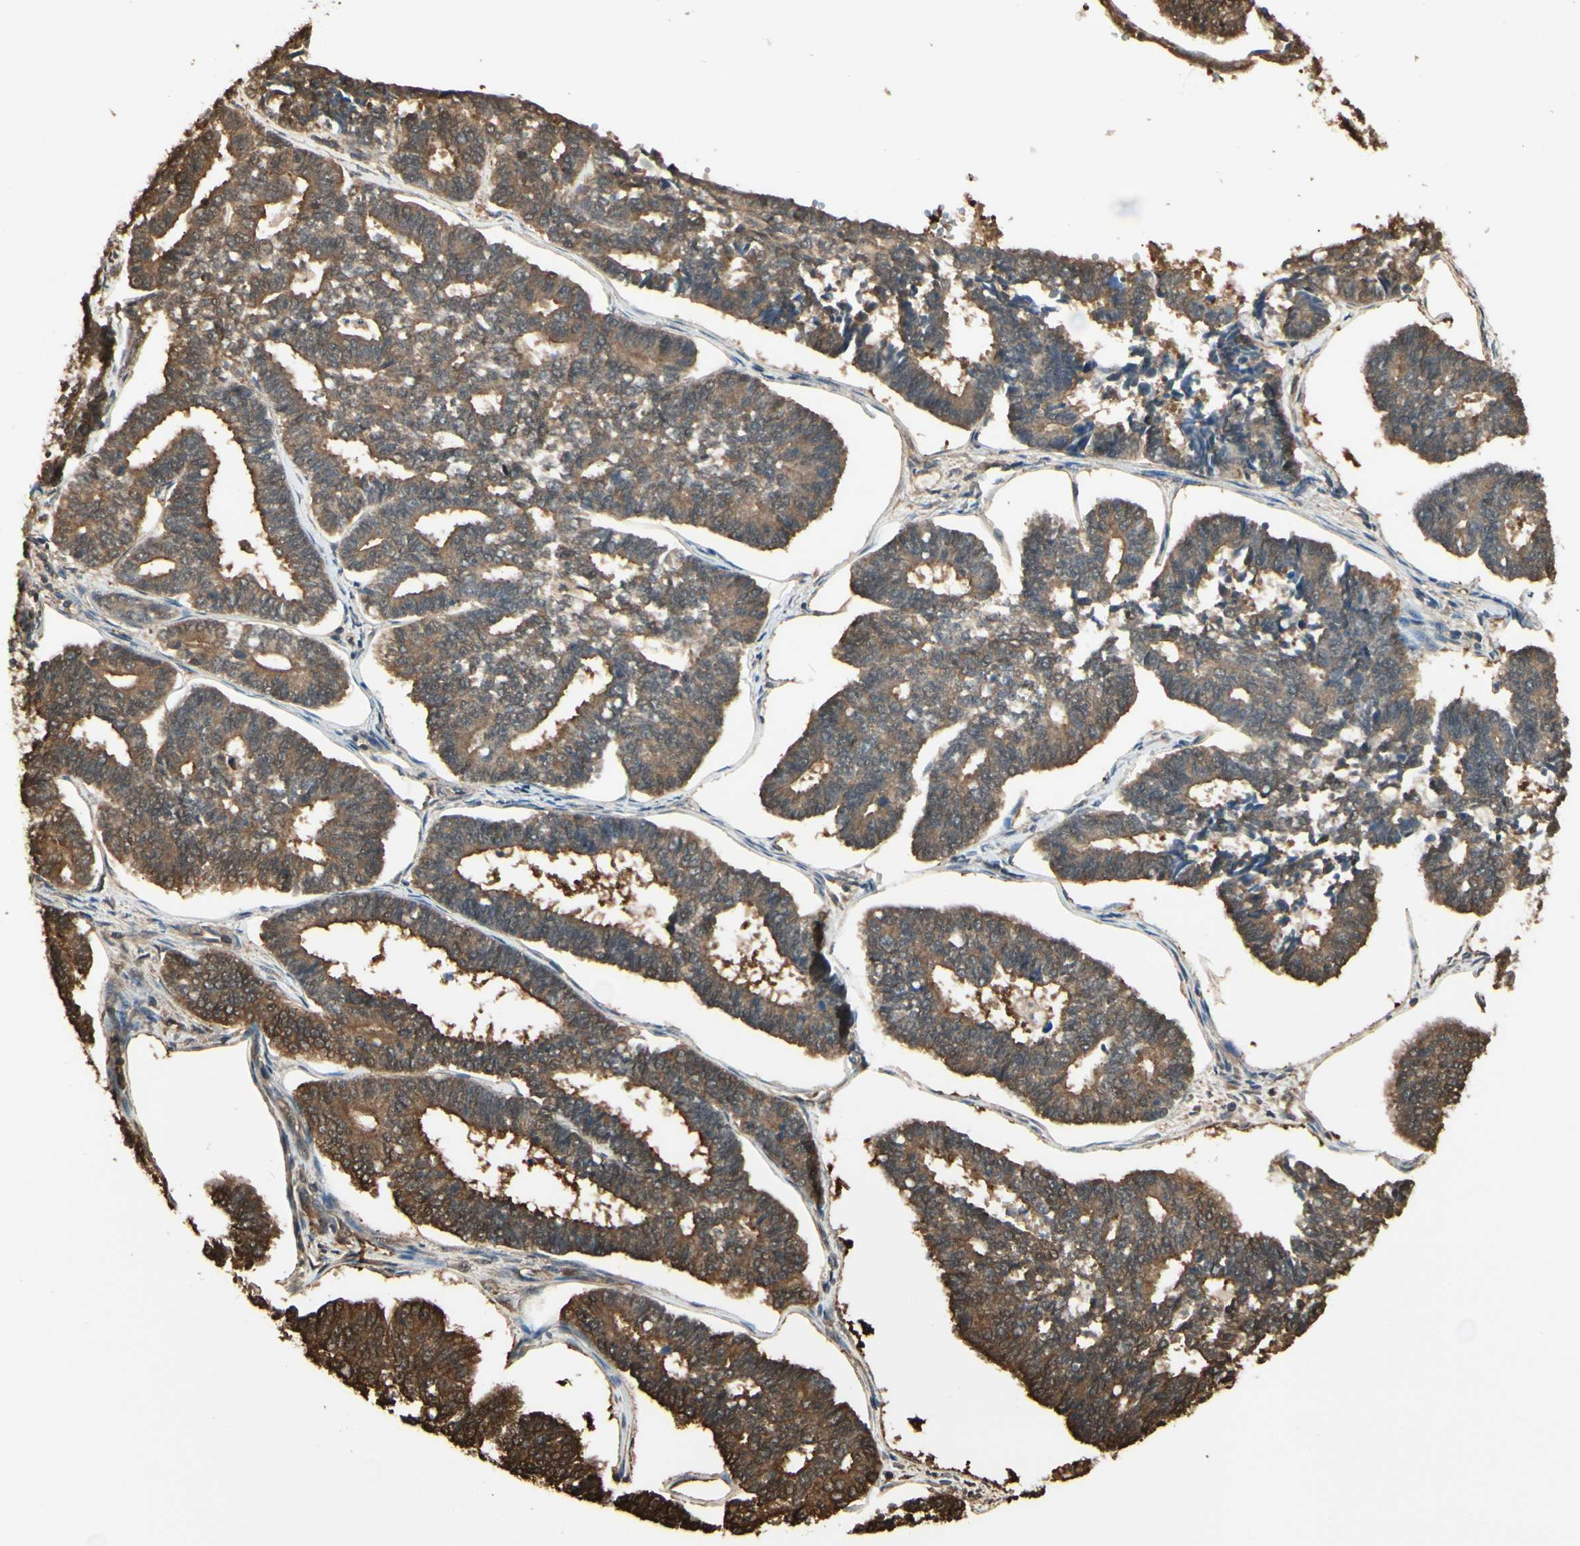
{"staining": {"intensity": "moderate", "quantity": ">75%", "location": "cytoplasmic/membranous"}, "tissue": "endometrial cancer", "cell_type": "Tumor cells", "image_type": "cancer", "snomed": [{"axis": "morphology", "description": "Adenocarcinoma, NOS"}, {"axis": "topography", "description": "Endometrium"}], "caption": "This is an image of immunohistochemistry staining of endometrial cancer (adenocarcinoma), which shows moderate staining in the cytoplasmic/membranous of tumor cells.", "gene": "YWHAE", "patient": {"sex": "female", "age": 70}}